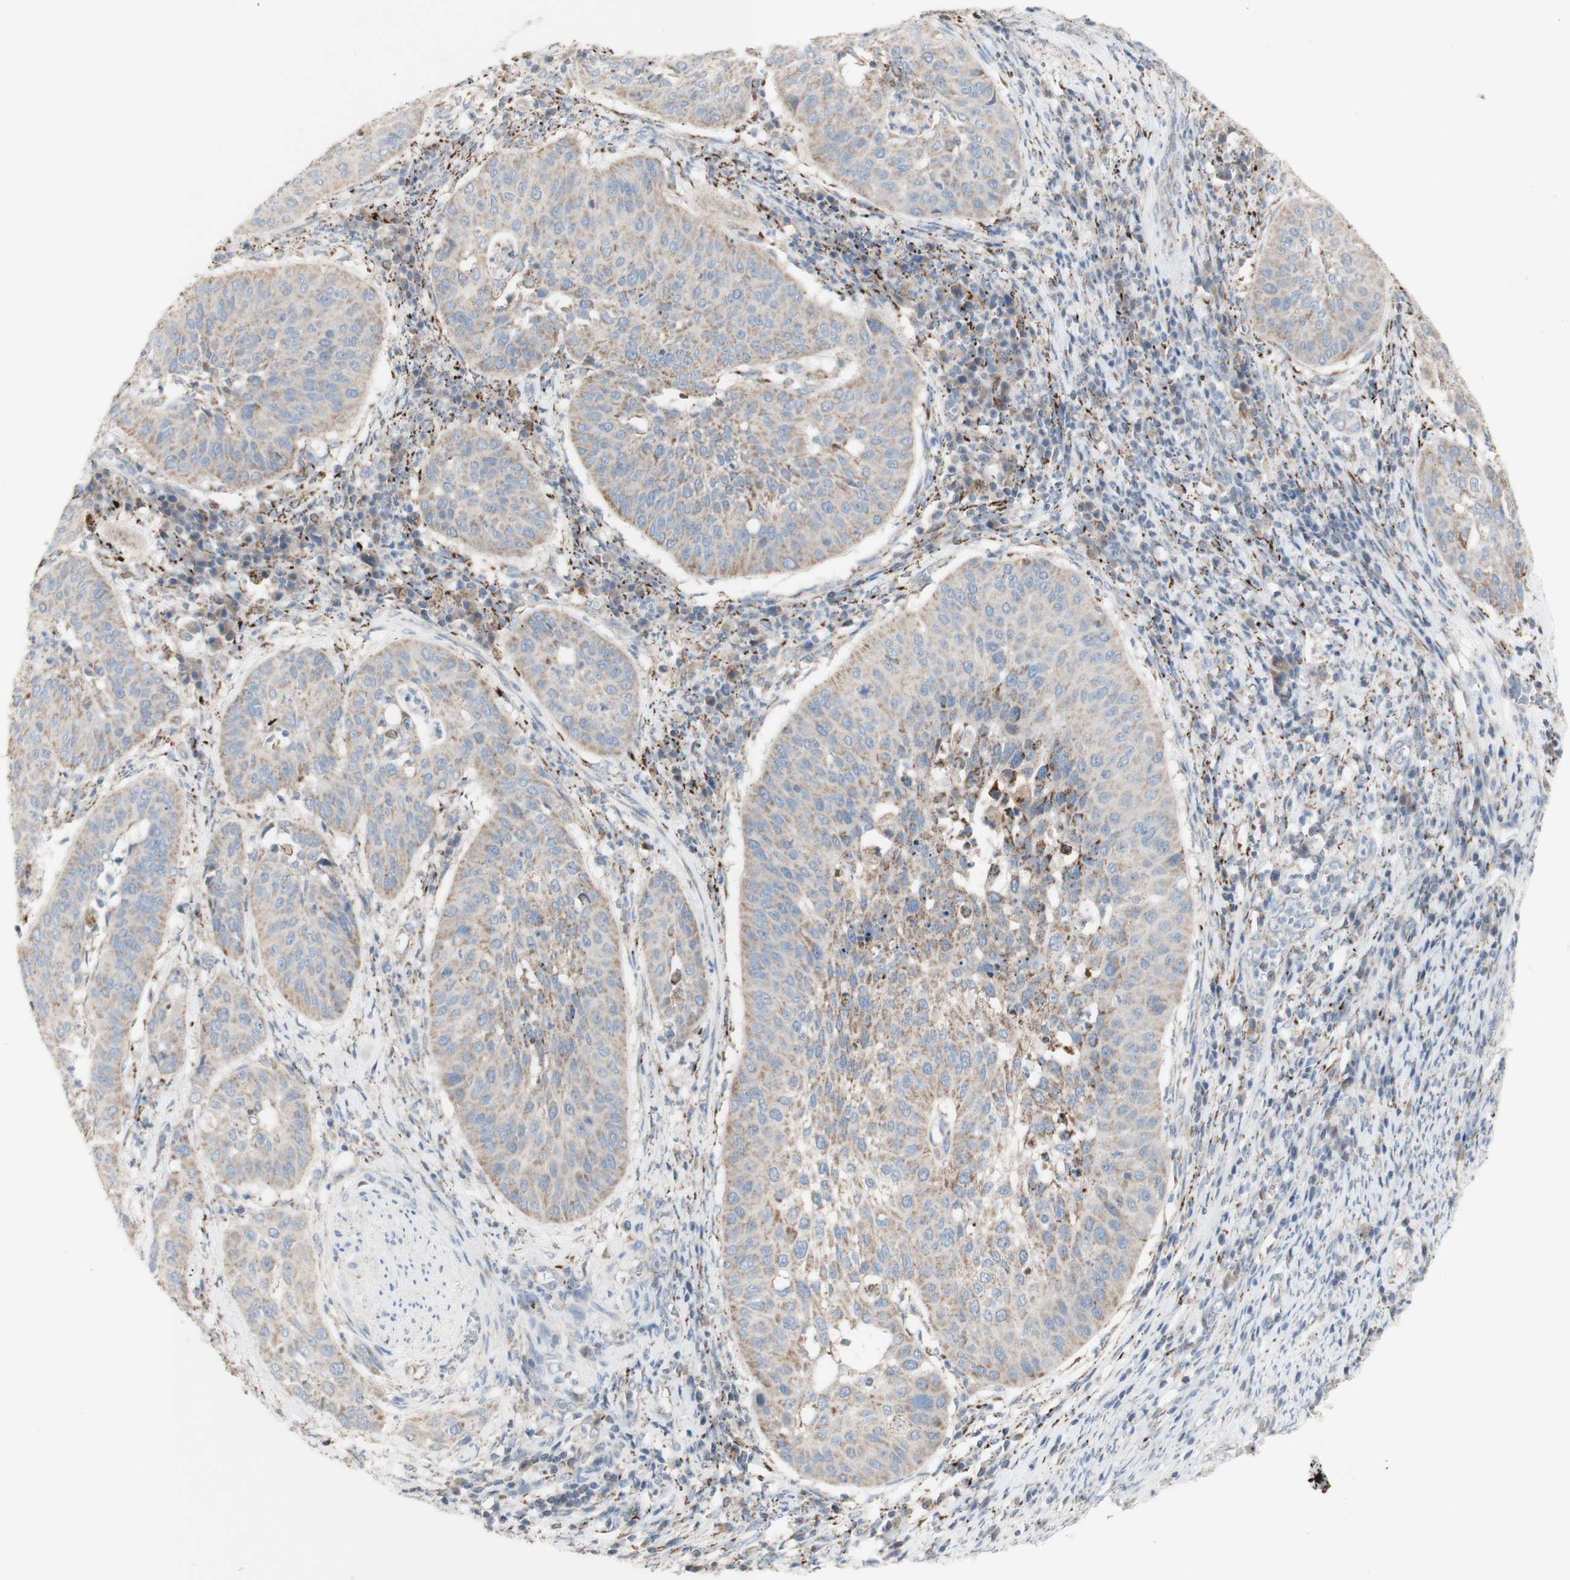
{"staining": {"intensity": "weak", "quantity": "25%-75%", "location": "cytoplasmic/membranous"}, "tissue": "cervical cancer", "cell_type": "Tumor cells", "image_type": "cancer", "snomed": [{"axis": "morphology", "description": "Normal tissue, NOS"}, {"axis": "morphology", "description": "Squamous cell carcinoma, NOS"}, {"axis": "topography", "description": "Cervix"}], "caption": "Cervical cancer (squamous cell carcinoma) was stained to show a protein in brown. There is low levels of weak cytoplasmic/membranous staining in approximately 25%-75% of tumor cells. (brown staining indicates protein expression, while blue staining denotes nuclei).", "gene": "CNTNAP1", "patient": {"sex": "female", "age": 39}}